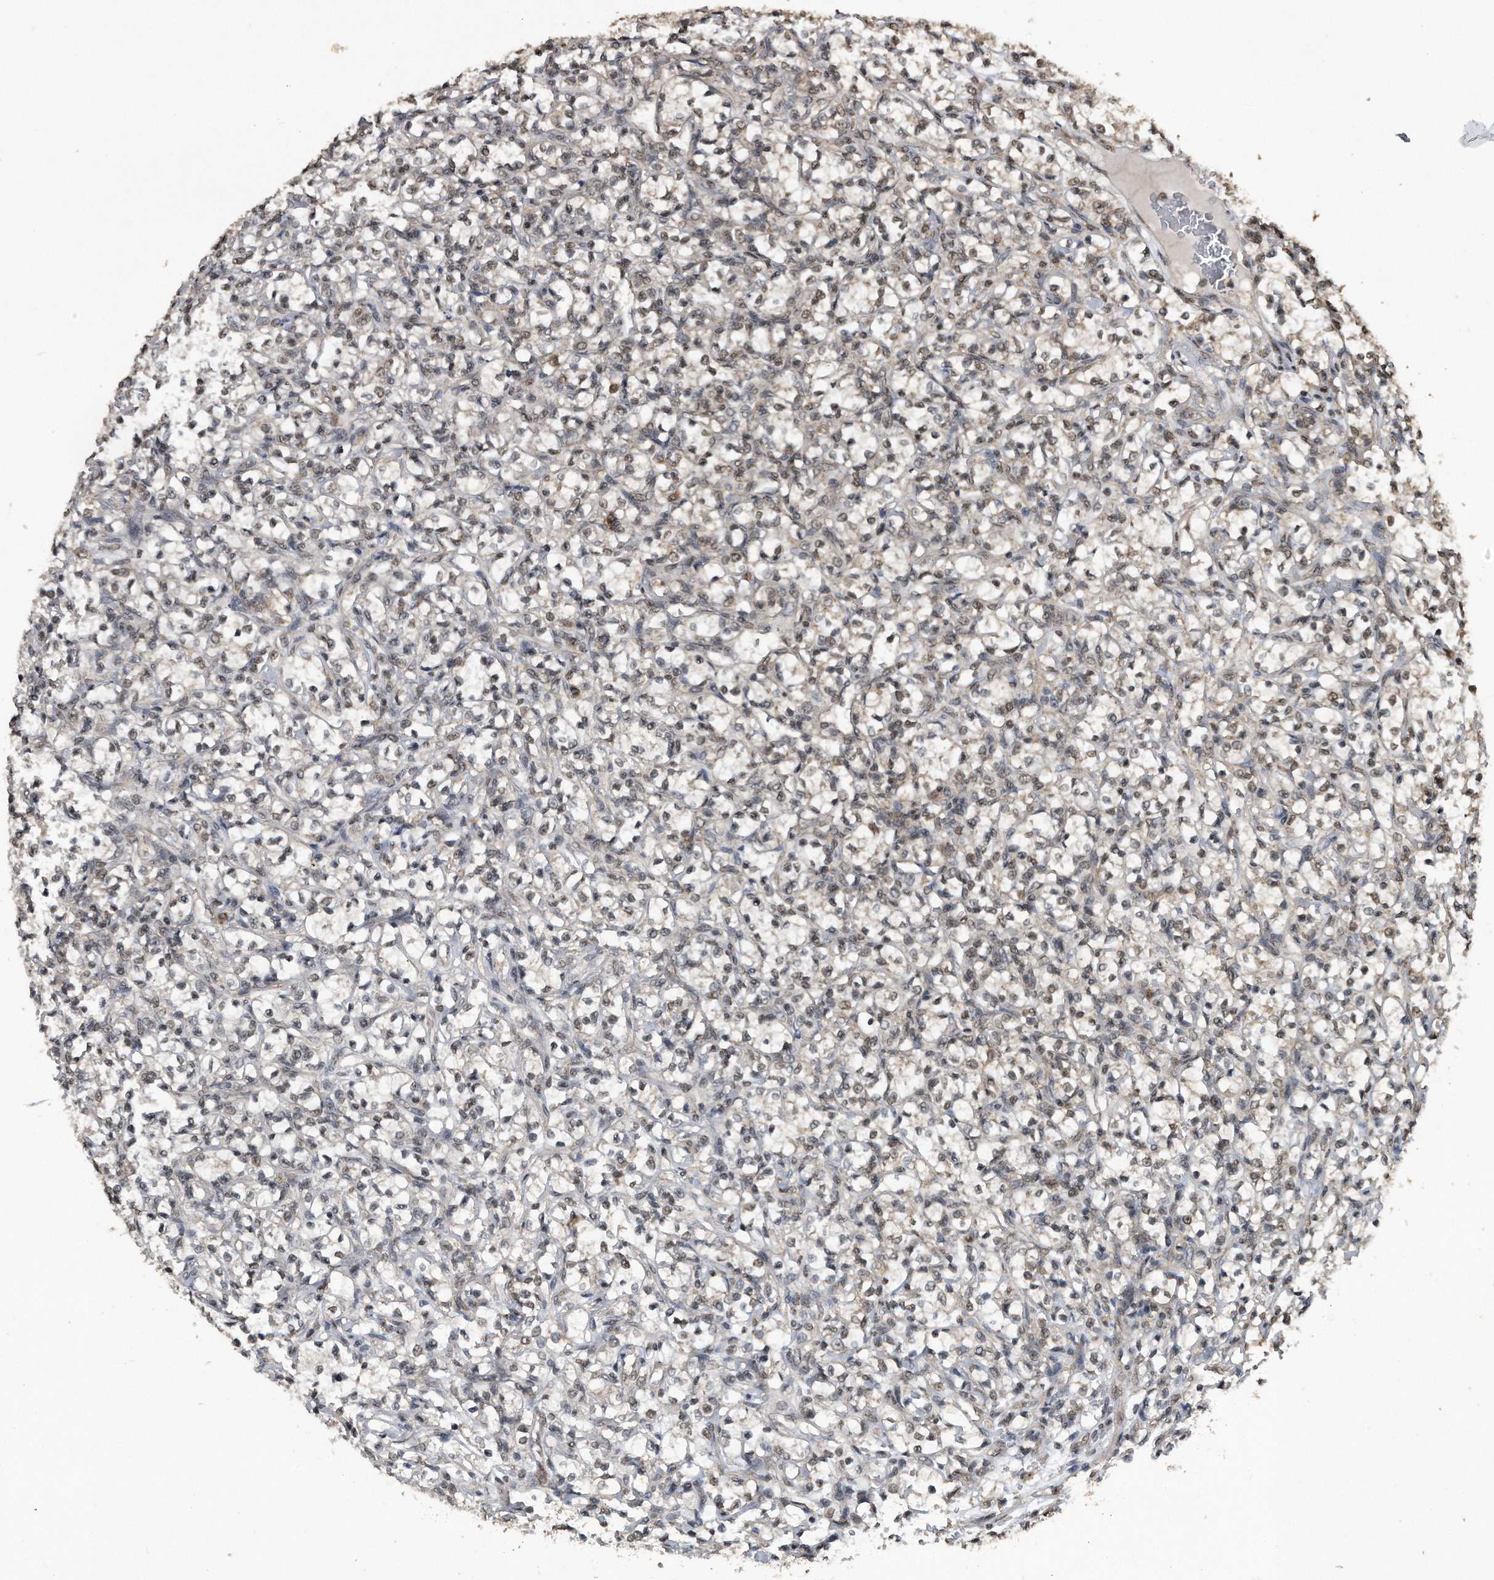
{"staining": {"intensity": "weak", "quantity": "<25%", "location": "nuclear"}, "tissue": "renal cancer", "cell_type": "Tumor cells", "image_type": "cancer", "snomed": [{"axis": "morphology", "description": "Adenocarcinoma, NOS"}, {"axis": "topography", "description": "Kidney"}], "caption": "The micrograph shows no significant expression in tumor cells of renal cancer (adenocarcinoma).", "gene": "CRYZL1", "patient": {"sex": "female", "age": 69}}